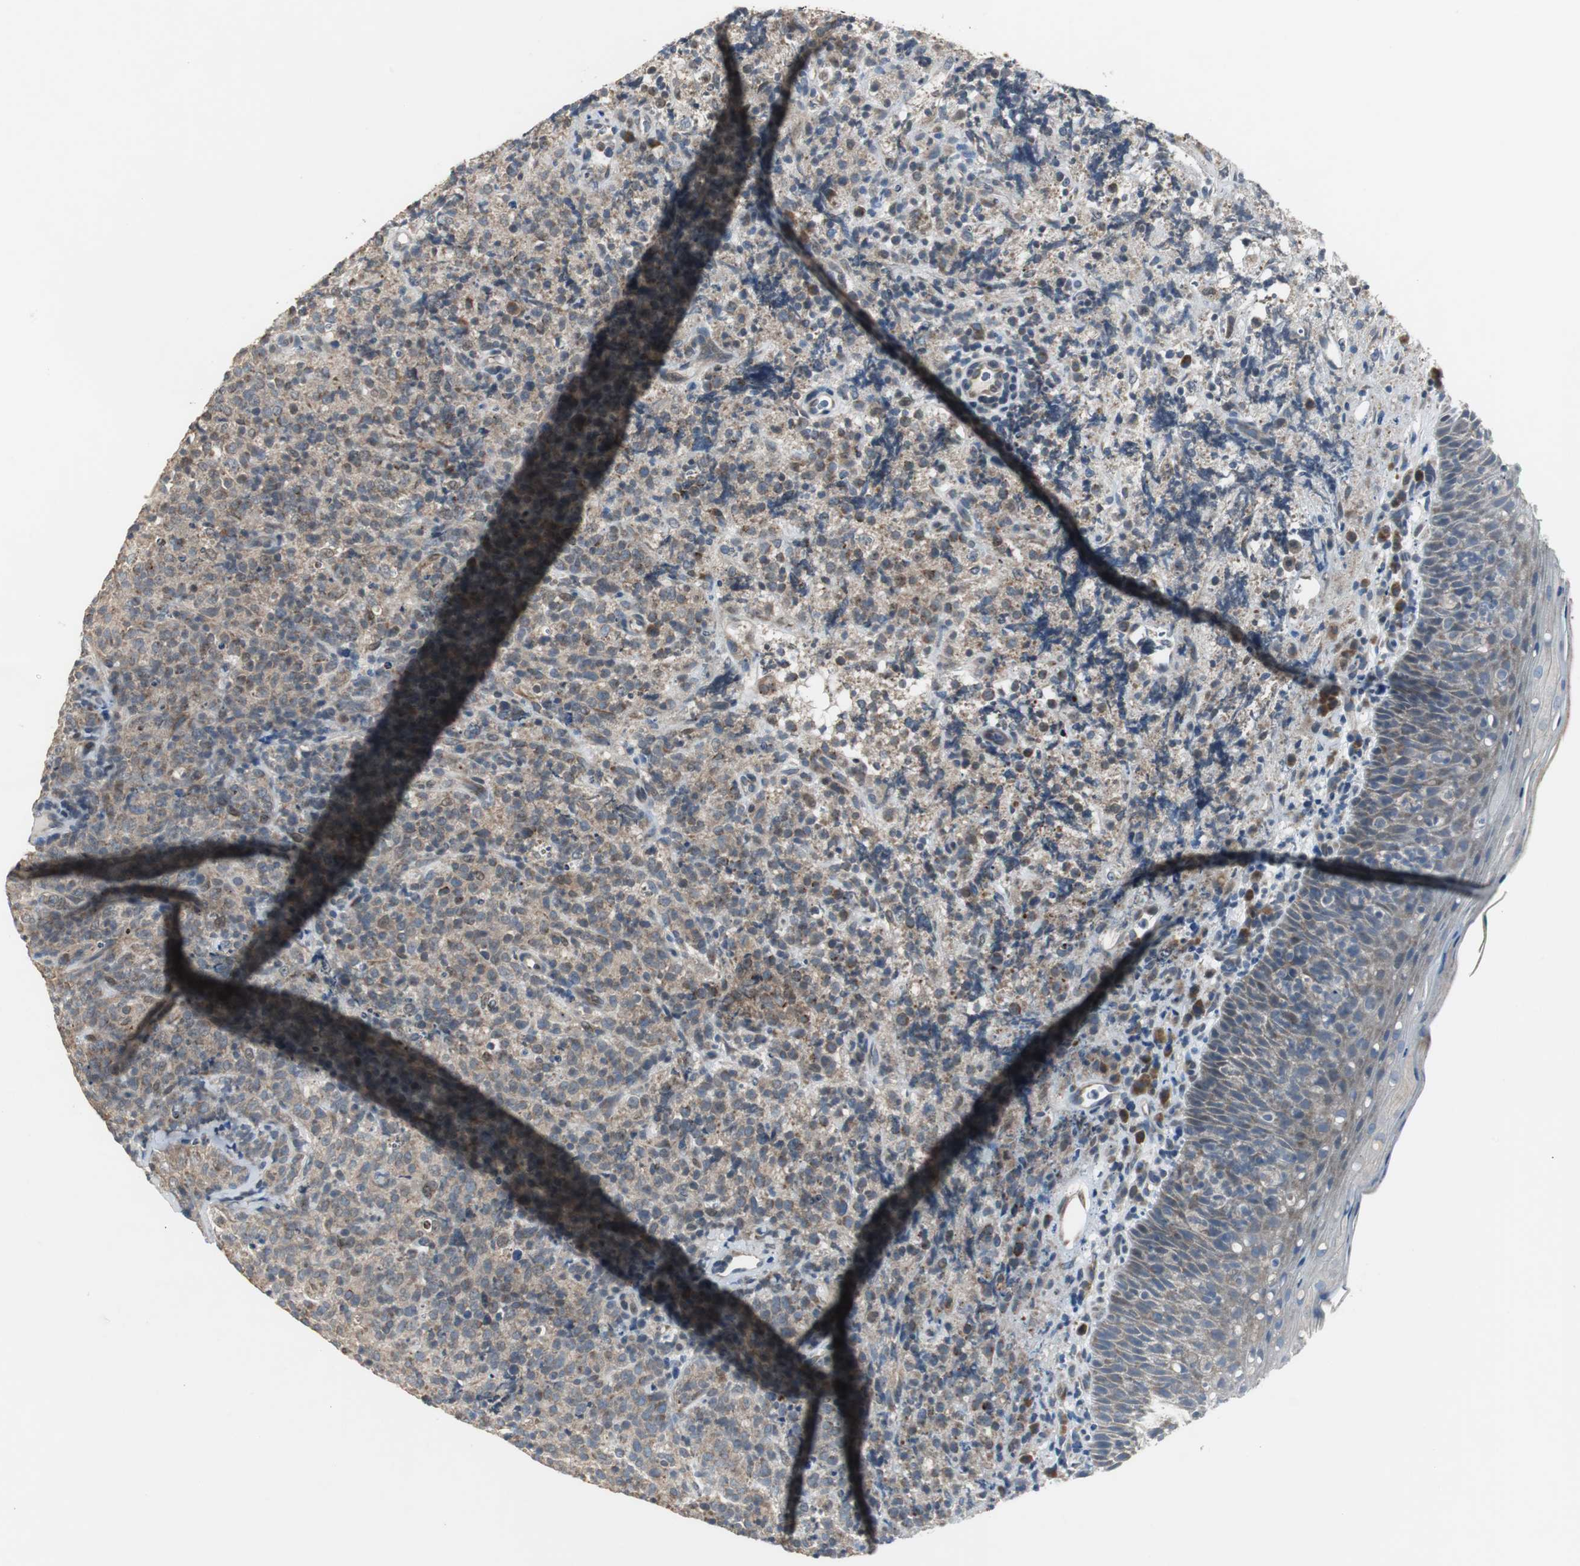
{"staining": {"intensity": "weak", "quantity": ">75%", "location": "cytoplasmic/membranous"}, "tissue": "lymphoma", "cell_type": "Tumor cells", "image_type": "cancer", "snomed": [{"axis": "morphology", "description": "Malignant lymphoma, non-Hodgkin's type, High grade"}, {"axis": "topography", "description": "Tonsil"}], "caption": "Brown immunohistochemical staining in lymphoma exhibits weak cytoplasmic/membranous positivity in approximately >75% of tumor cells.", "gene": "MYT1", "patient": {"sex": "female", "age": 36}}